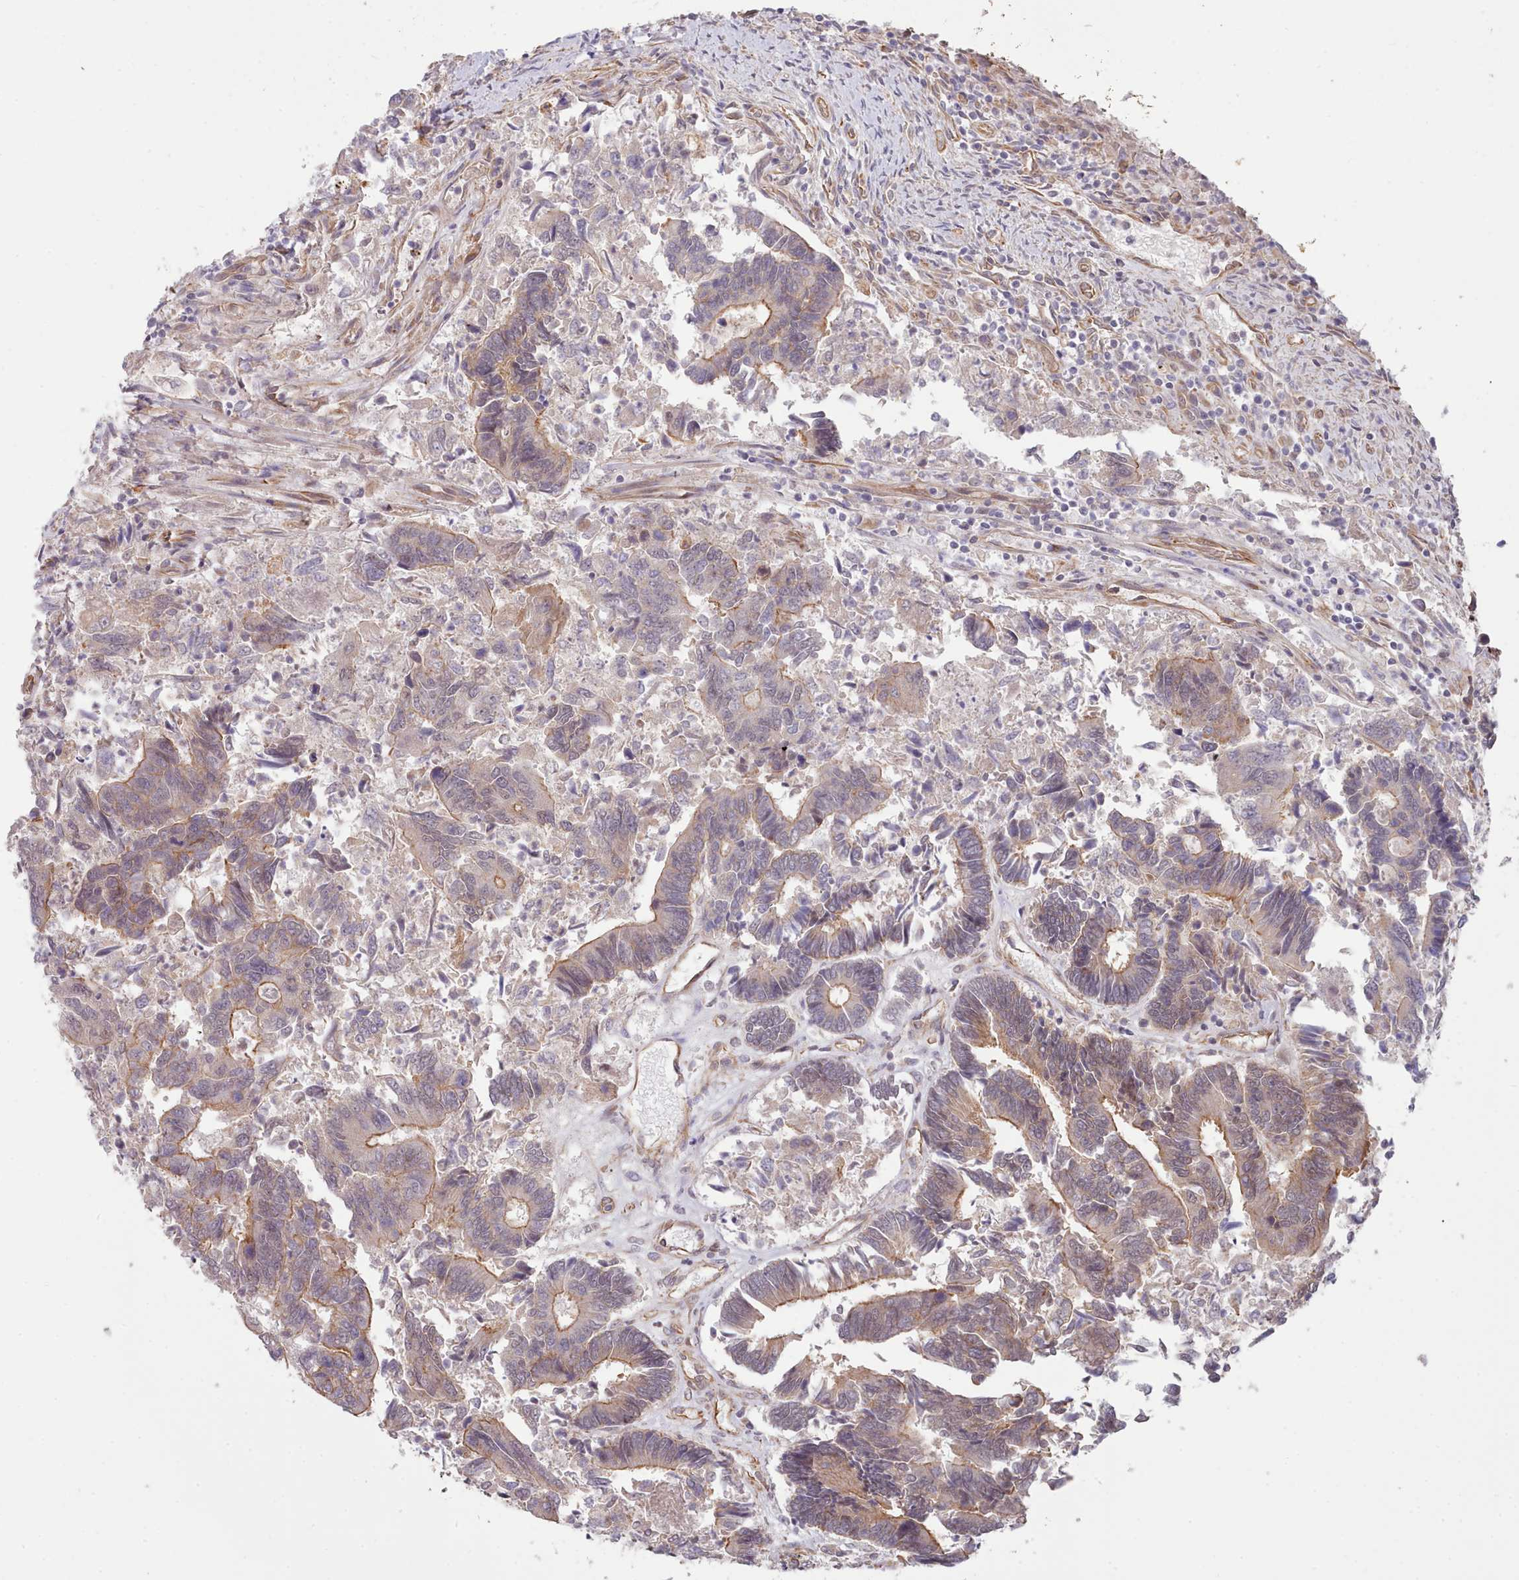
{"staining": {"intensity": "moderate", "quantity": "25%-75%", "location": "cytoplasmic/membranous"}, "tissue": "colorectal cancer", "cell_type": "Tumor cells", "image_type": "cancer", "snomed": [{"axis": "morphology", "description": "Adenocarcinoma, NOS"}, {"axis": "topography", "description": "Colon"}], "caption": "A brown stain shows moderate cytoplasmic/membranous staining of a protein in colorectal cancer tumor cells.", "gene": "ZC3H13", "patient": {"sex": "female", "age": 67}}